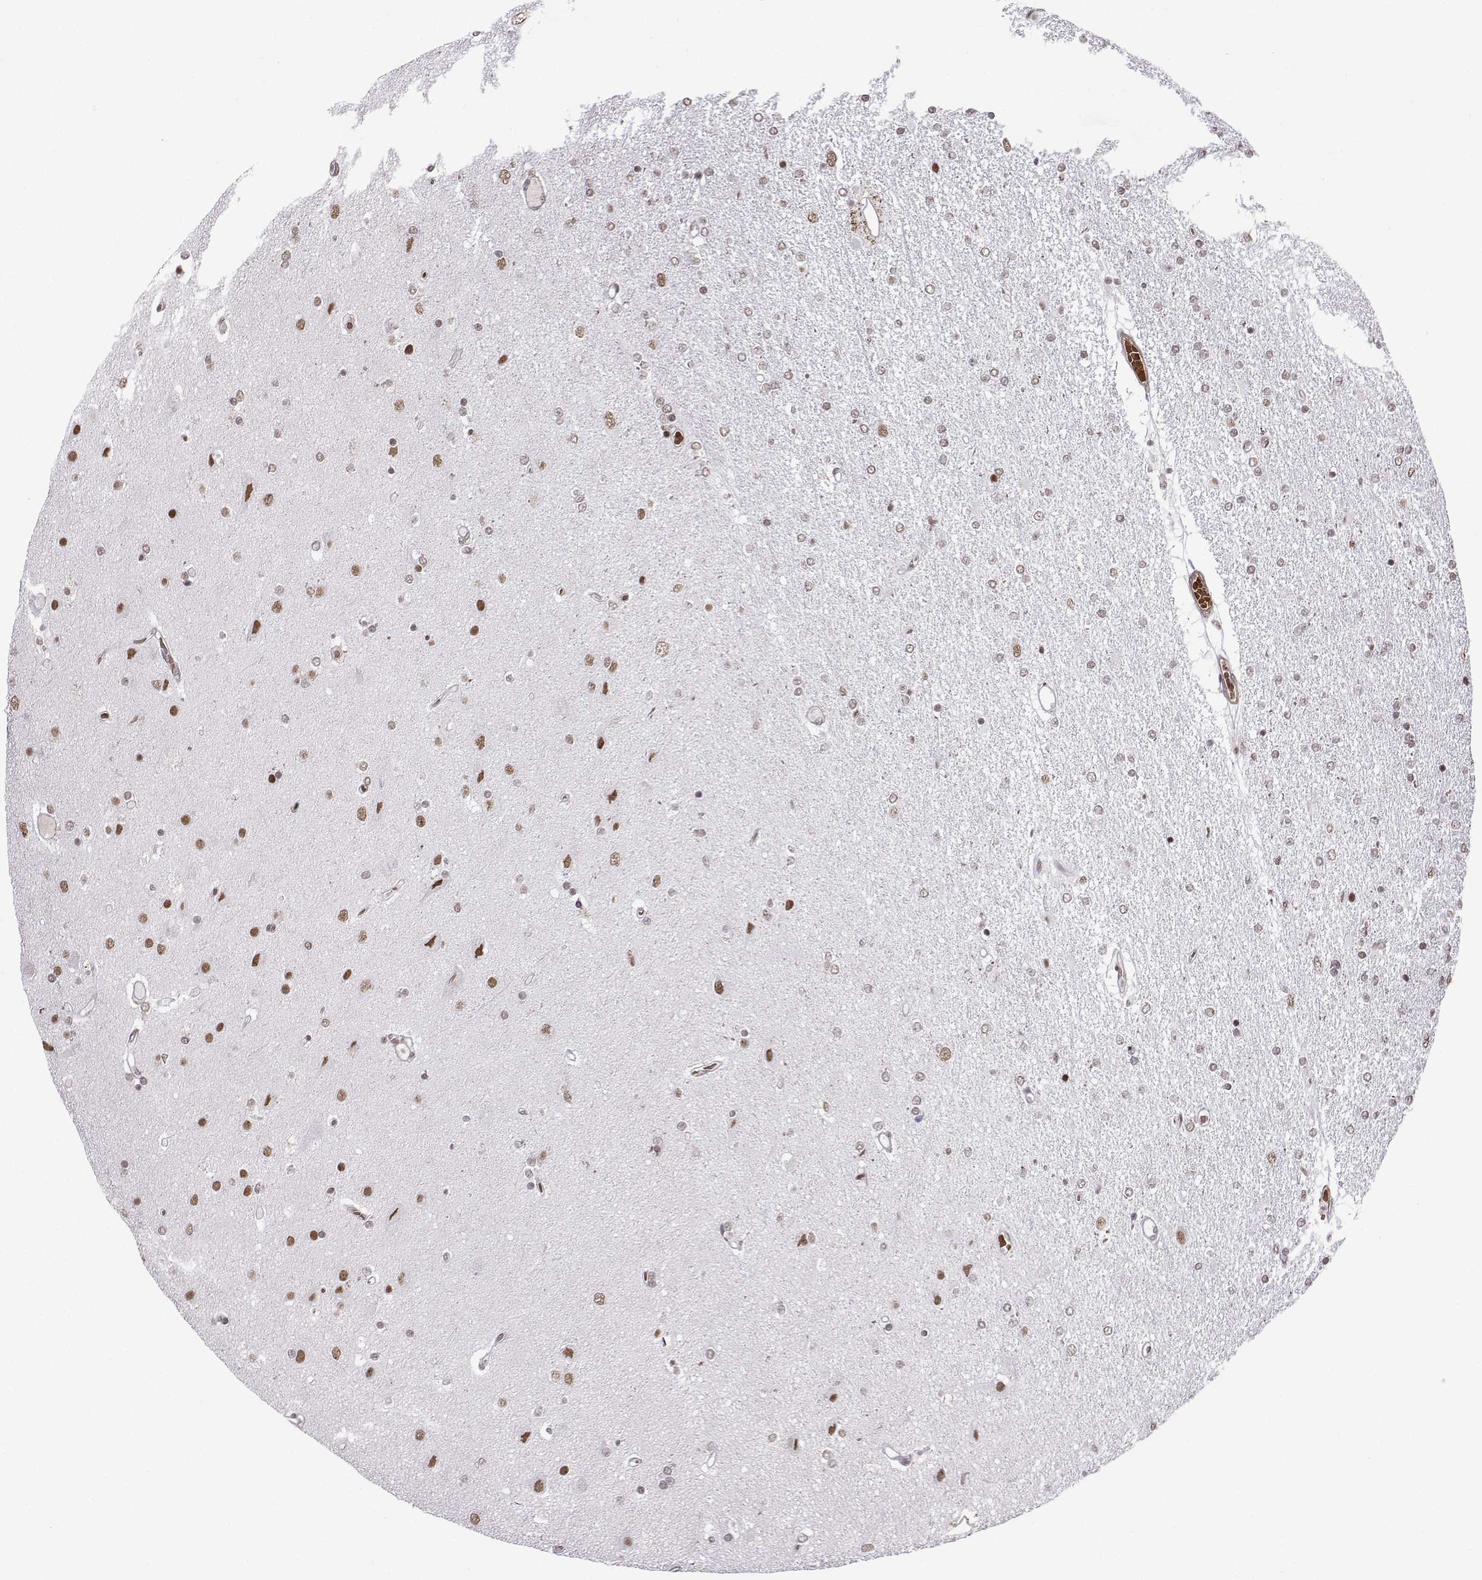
{"staining": {"intensity": "weak", "quantity": "25%-75%", "location": "nuclear"}, "tissue": "glioma", "cell_type": "Tumor cells", "image_type": "cancer", "snomed": [{"axis": "morphology", "description": "Glioma, malignant, High grade"}, {"axis": "topography", "description": "Cerebral cortex"}], "caption": "Glioma was stained to show a protein in brown. There is low levels of weak nuclear positivity in approximately 25%-75% of tumor cells. Immunohistochemistry (ihc) stains the protein in brown and the nuclei are stained blue.", "gene": "CCNK", "patient": {"sex": "male", "age": 70}}